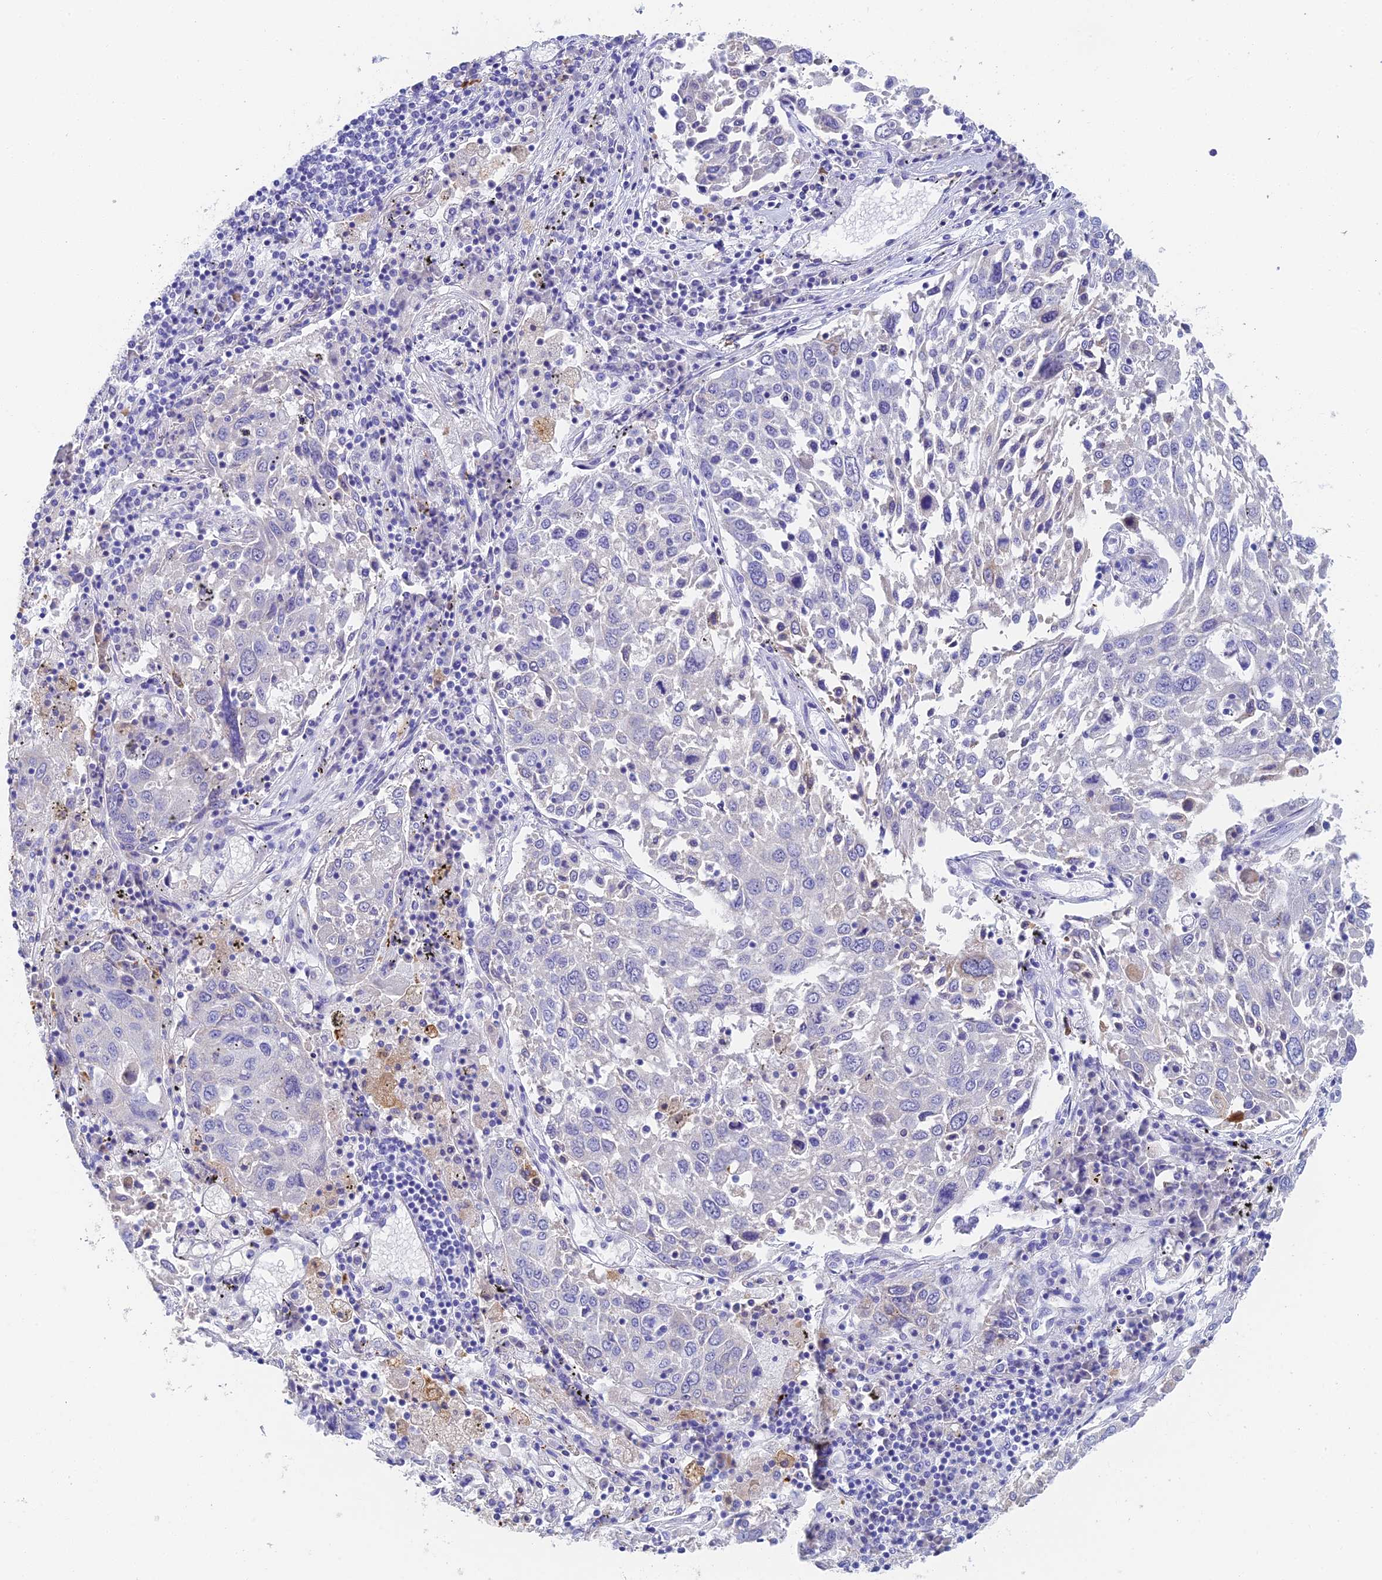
{"staining": {"intensity": "negative", "quantity": "none", "location": "none"}, "tissue": "lung cancer", "cell_type": "Tumor cells", "image_type": "cancer", "snomed": [{"axis": "morphology", "description": "Squamous cell carcinoma, NOS"}, {"axis": "topography", "description": "Lung"}], "caption": "IHC image of human lung cancer (squamous cell carcinoma) stained for a protein (brown), which shows no positivity in tumor cells.", "gene": "ADAMTS13", "patient": {"sex": "male", "age": 65}}